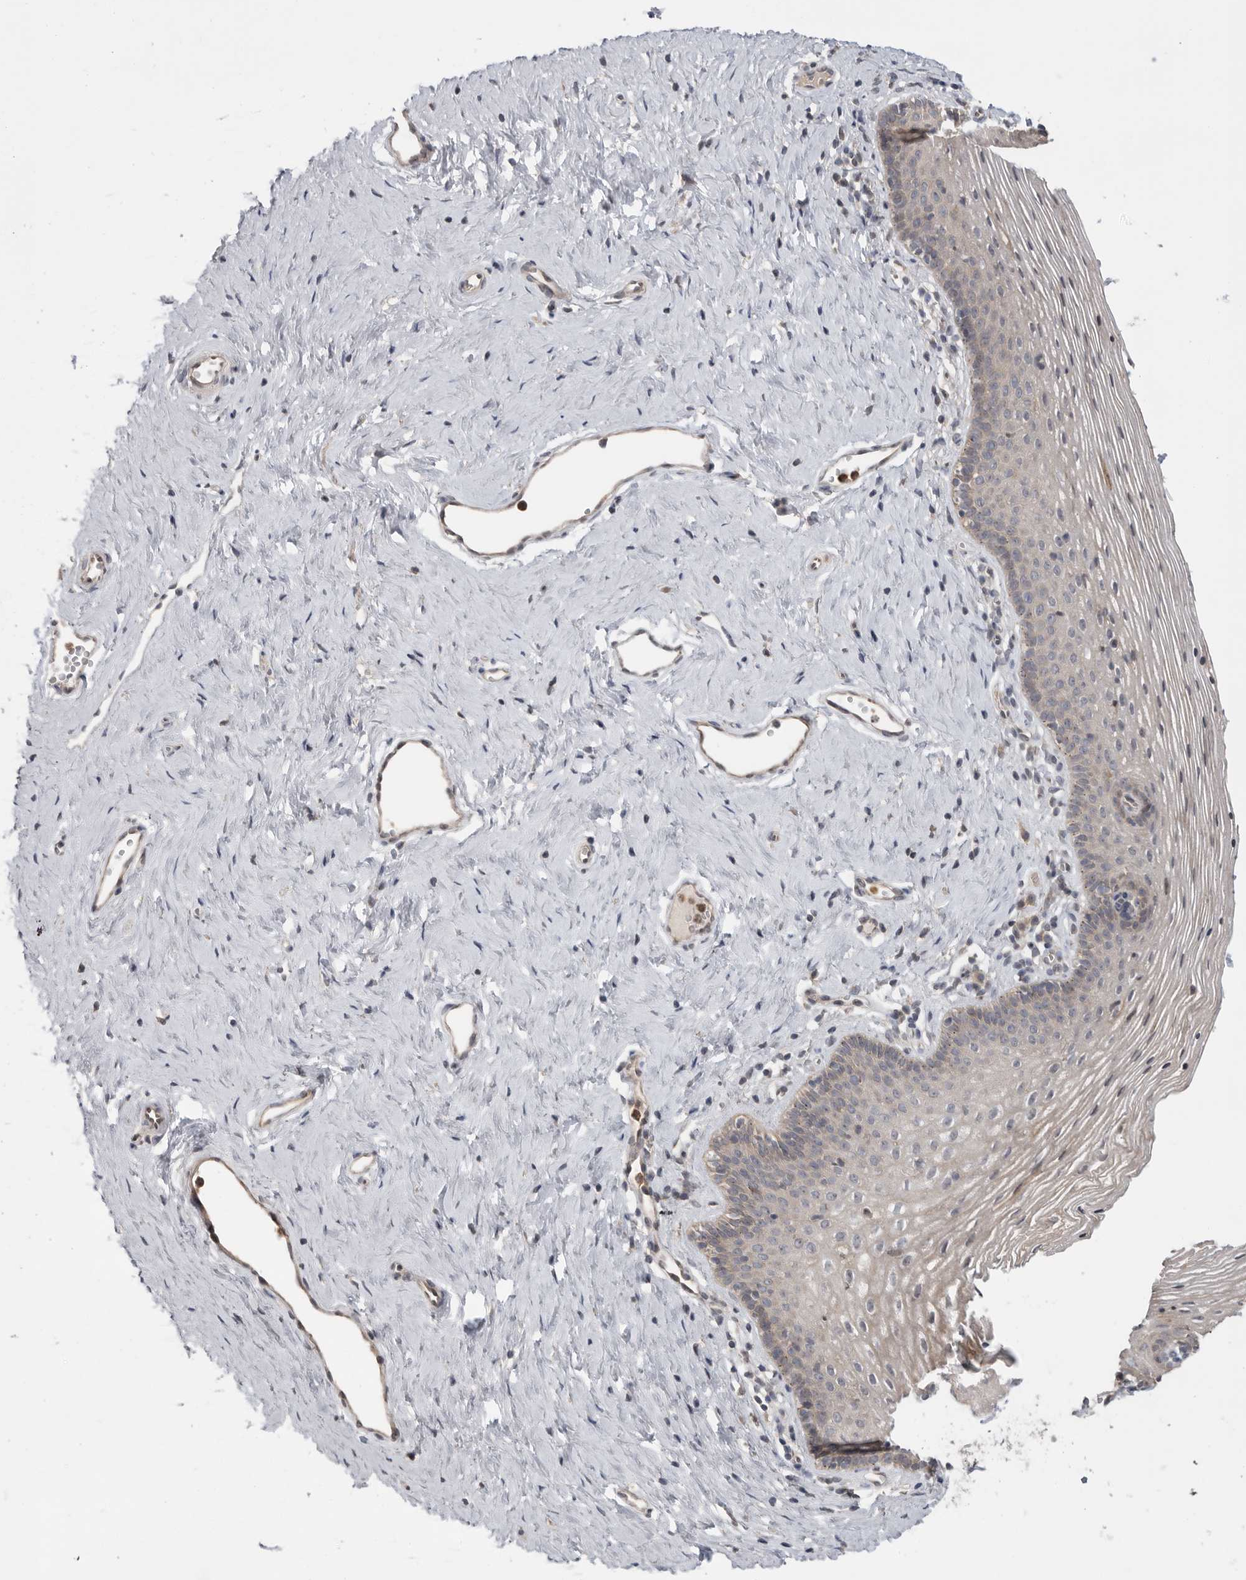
{"staining": {"intensity": "weak", "quantity": "<25%", "location": "cytoplasmic/membranous"}, "tissue": "vagina", "cell_type": "Squamous epithelial cells", "image_type": "normal", "snomed": [{"axis": "morphology", "description": "Normal tissue, NOS"}, {"axis": "topography", "description": "Vagina"}], "caption": "Immunohistochemistry image of unremarkable vagina: vagina stained with DAB (3,3'-diaminobenzidine) reveals no significant protein expression in squamous epithelial cells.", "gene": "KLK5", "patient": {"sex": "female", "age": 32}}